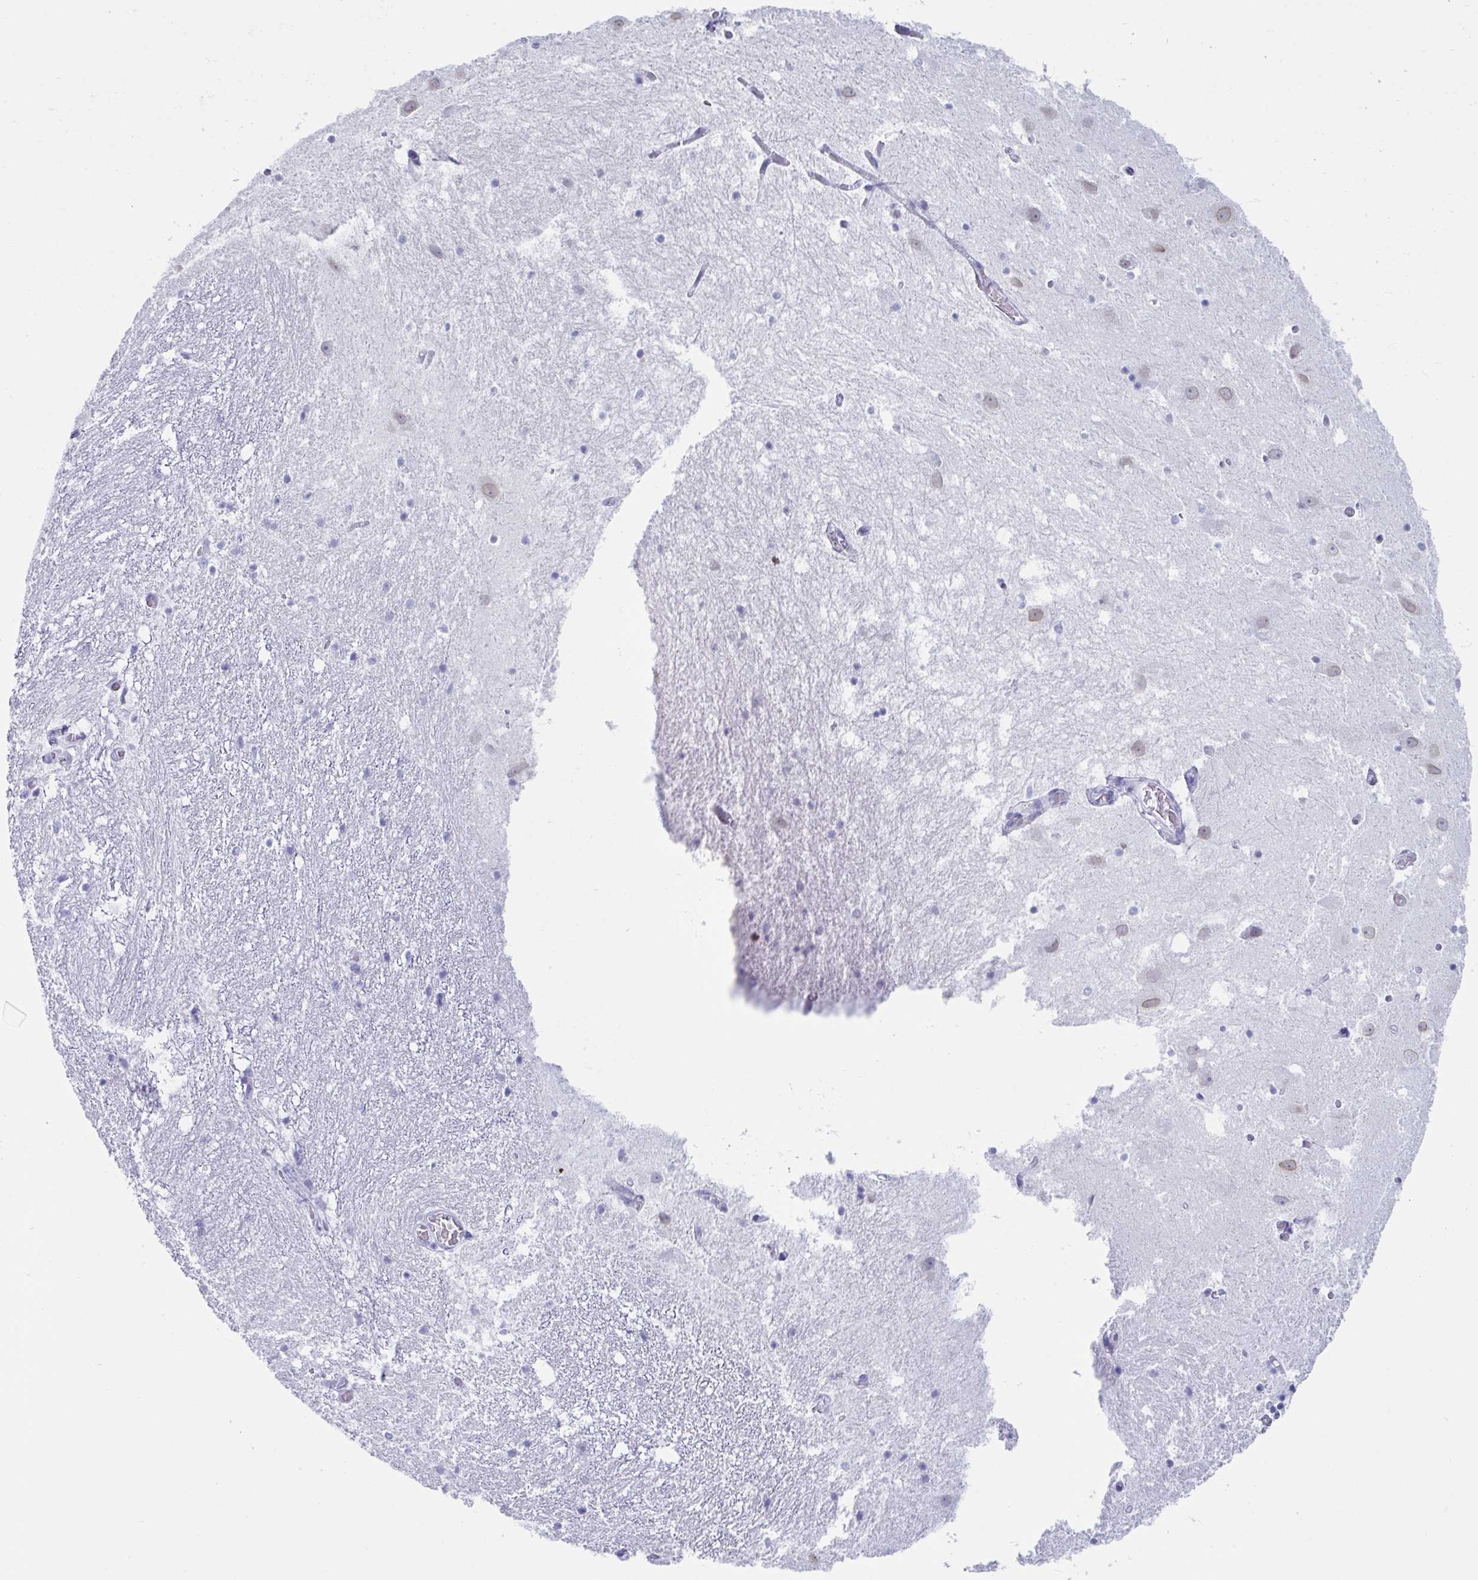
{"staining": {"intensity": "negative", "quantity": "none", "location": "none"}, "tissue": "hippocampus", "cell_type": "Glial cells", "image_type": "normal", "snomed": [{"axis": "morphology", "description": "Normal tissue, NOS"}, {"axis": "topography", "description": "Hippocampus"}], "caption": "High power microscopy photomicrograph of an IHC micrograph of unremarkable hippocampus, revealing no significant positivity in glial cells.", "gene": "CDX4", "patient": {"sex": "female", "age": 52}}